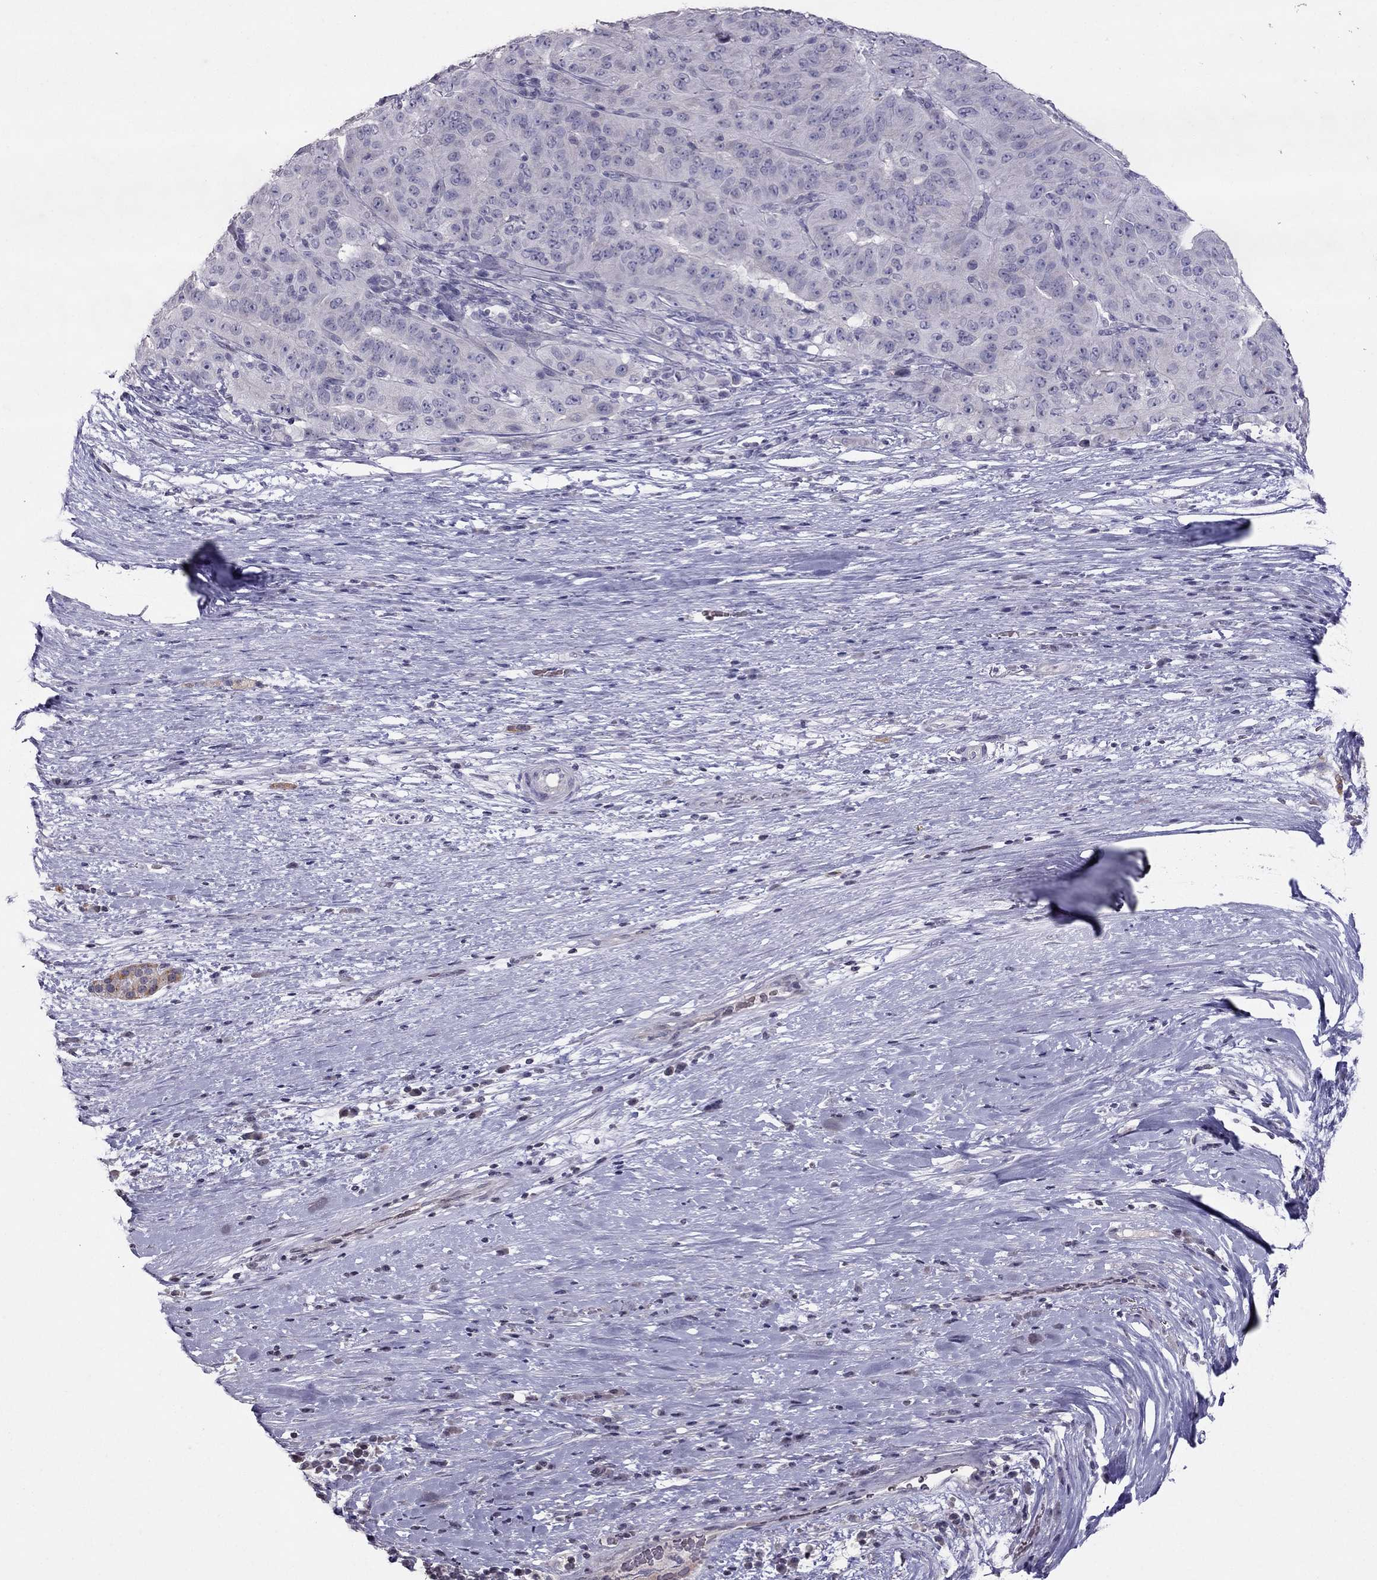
{"staining": {"intensity": "negative", "quantity": "none", "location": "none"}, "tissue": "pancreatic cancer", "cell_type": "Tumor cells", "image_type": "cancer", "snomed": [{"axis": "morphology", "description": "Adenocarcinoma, NOS"}, {"axis": "topography", "description": "Pancreas"}], "caption": "IHC micrograph of human pancreatic cancer (adenocarcinoma) stained for a protein (brown), which shows no staining in tumor cells.", "gene": "TSHB", "patient": {"sex": "male", "age": 63}}